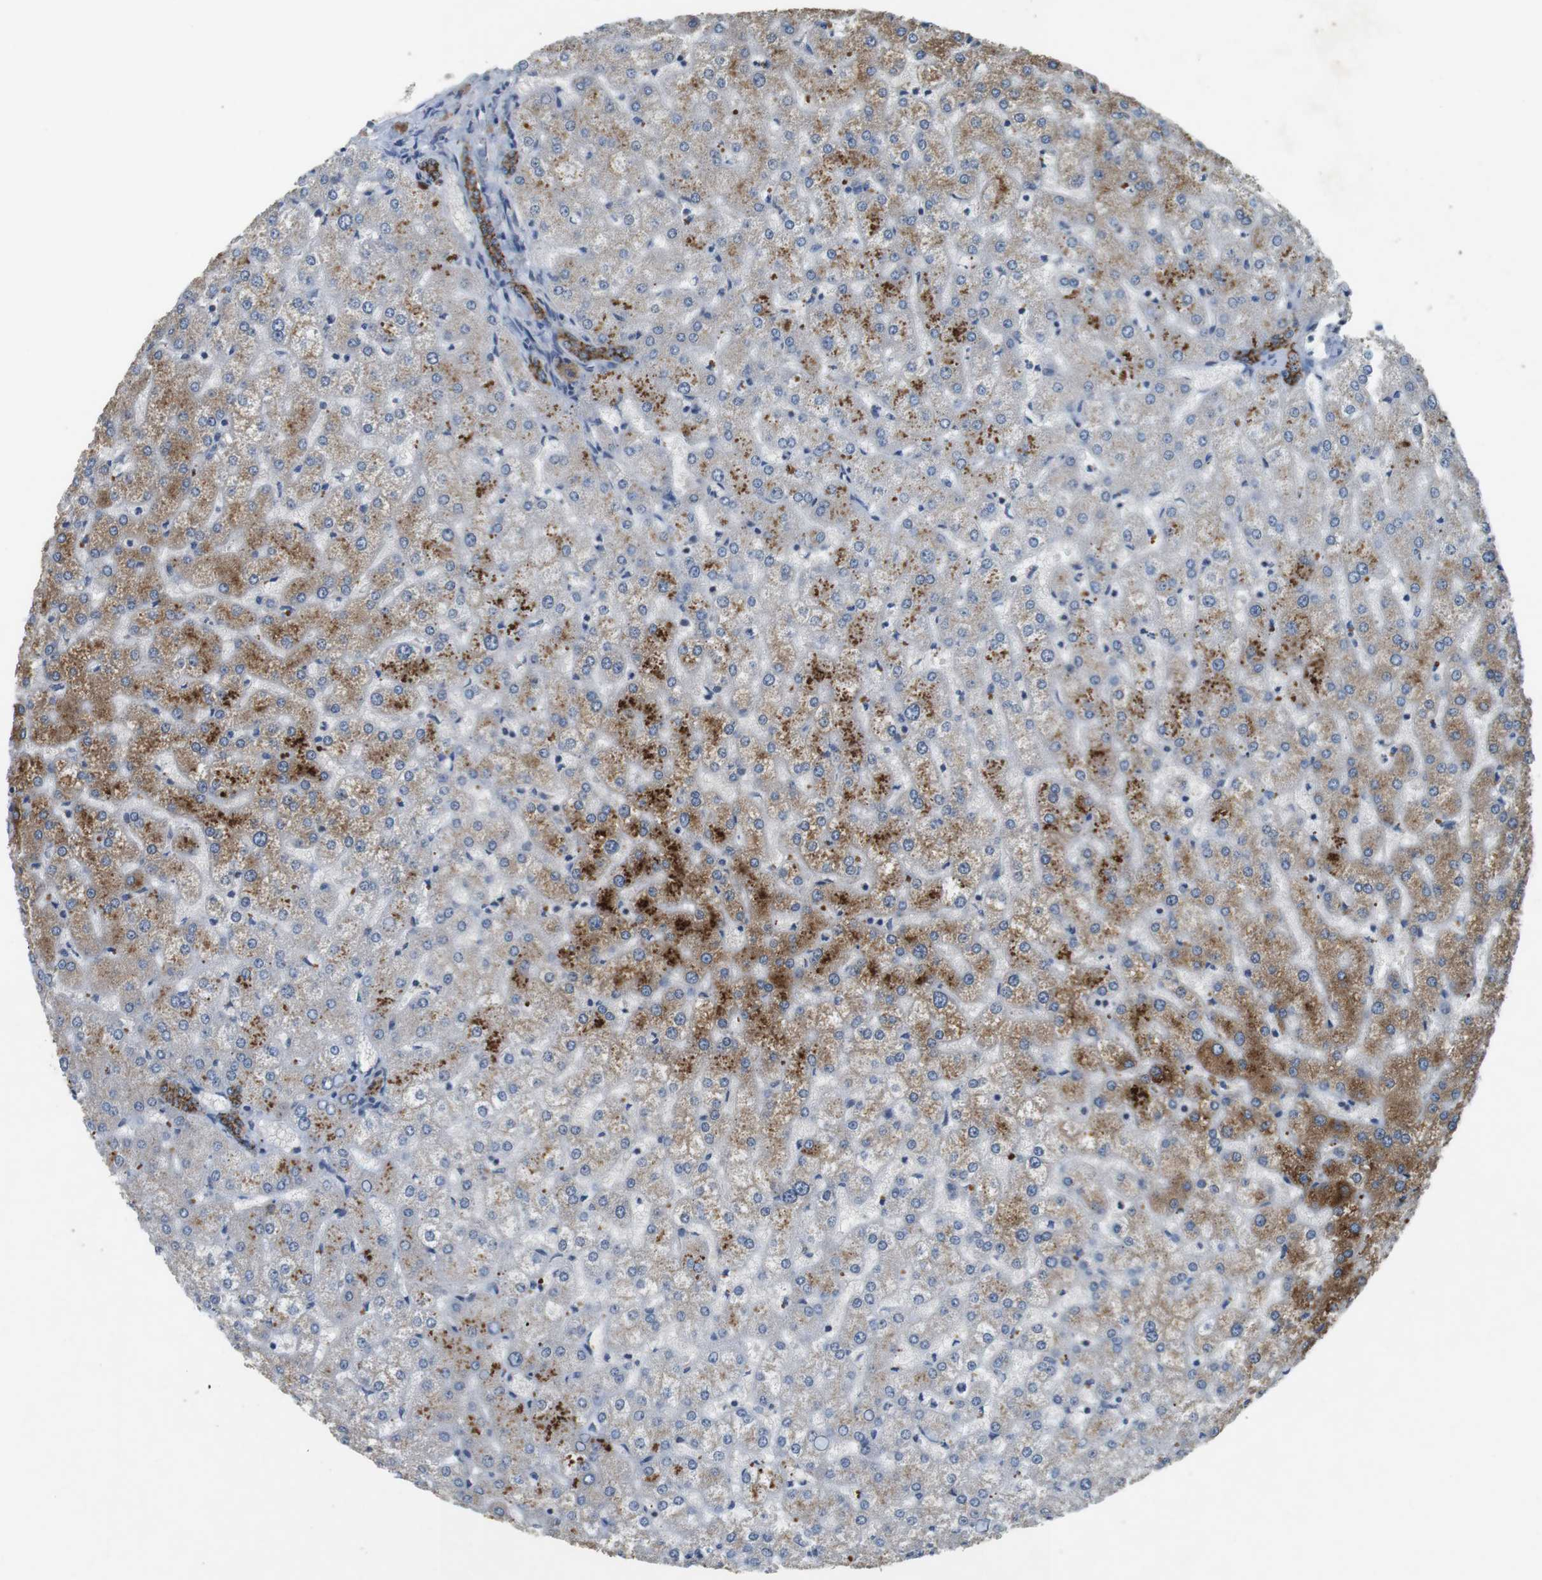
{"staining": {"intensity": "strong", "quantity": ">75%", "location": "cytoplasmic/membranous"}, "tissue": "liver", "cell_type": "Cholangiocytes", "image_type": "normal", "snomed": [{"axis": "morphology", "description": "Normal tissue, NOS"}, {"axis": "topography", "description": "Liver"}], "caption": "A high amount of strong cytoplasmic/membranous expression is appreciated in approximately >75% of cholangiocytes in benign liver.", "gene": "CLDN7", "patient": {"sex": "female", "age": 32}}